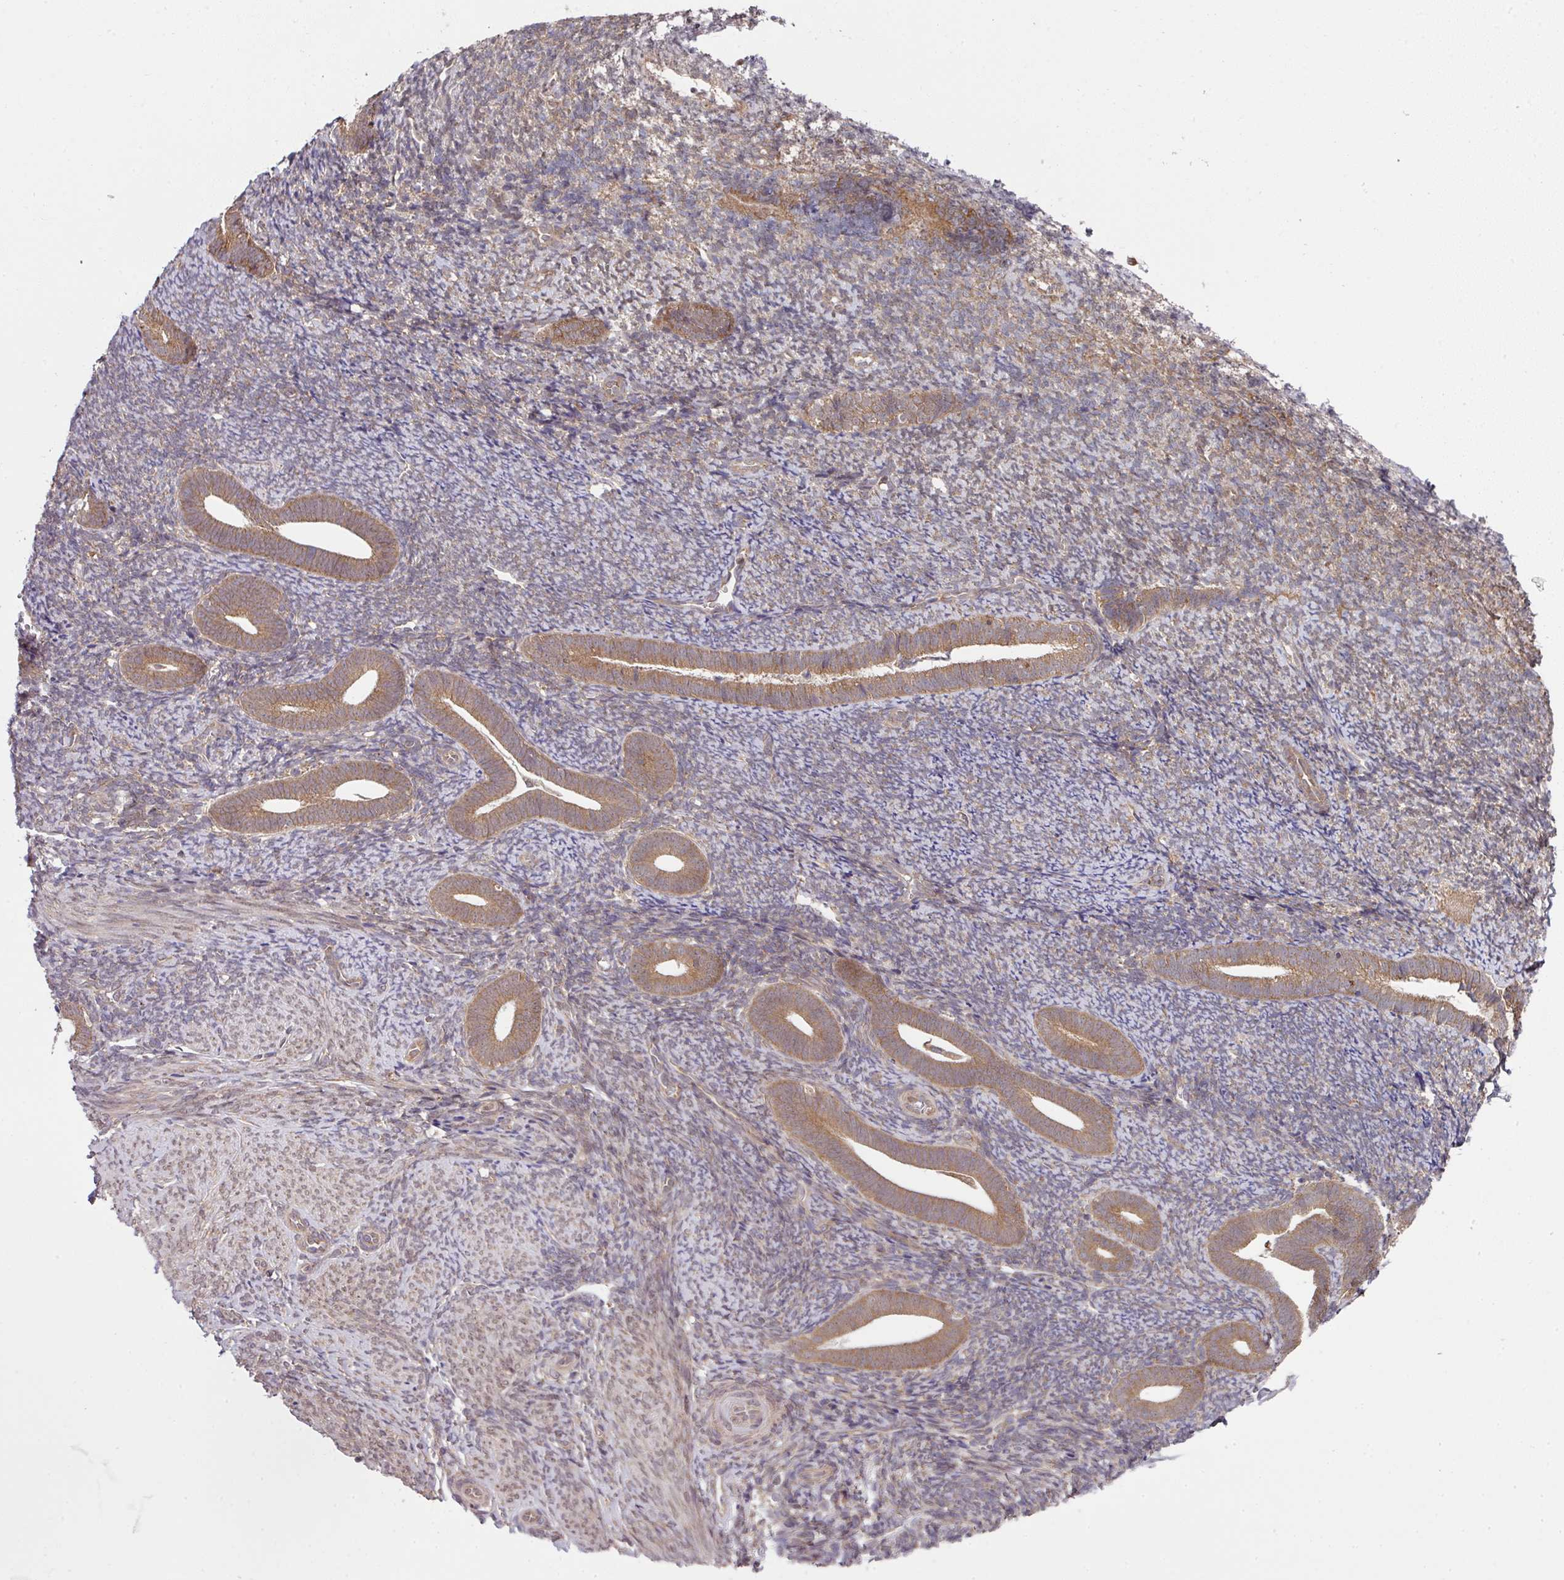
{"staining": {"intensity": "weak", "quantity": "25%-75%", "location": "cytoplasmic/membranous"}, "tissue": "endometrium", "cell_type": "Cells in endometrial stroma", "image_type": "normal", "snomed": [{"axis": "morphology", "description": "Normal tissue, NOS"}, {"axis": "topography", "description": "Endometrium"}], "caption": "Unremarkable endometrium exhibits weak cytoplasmic/membranous expression in approximately 25%-75% of cells in endometrial stroma.", "gene": "CAMLG", "patient": {"sex": "female", "age": 39}}